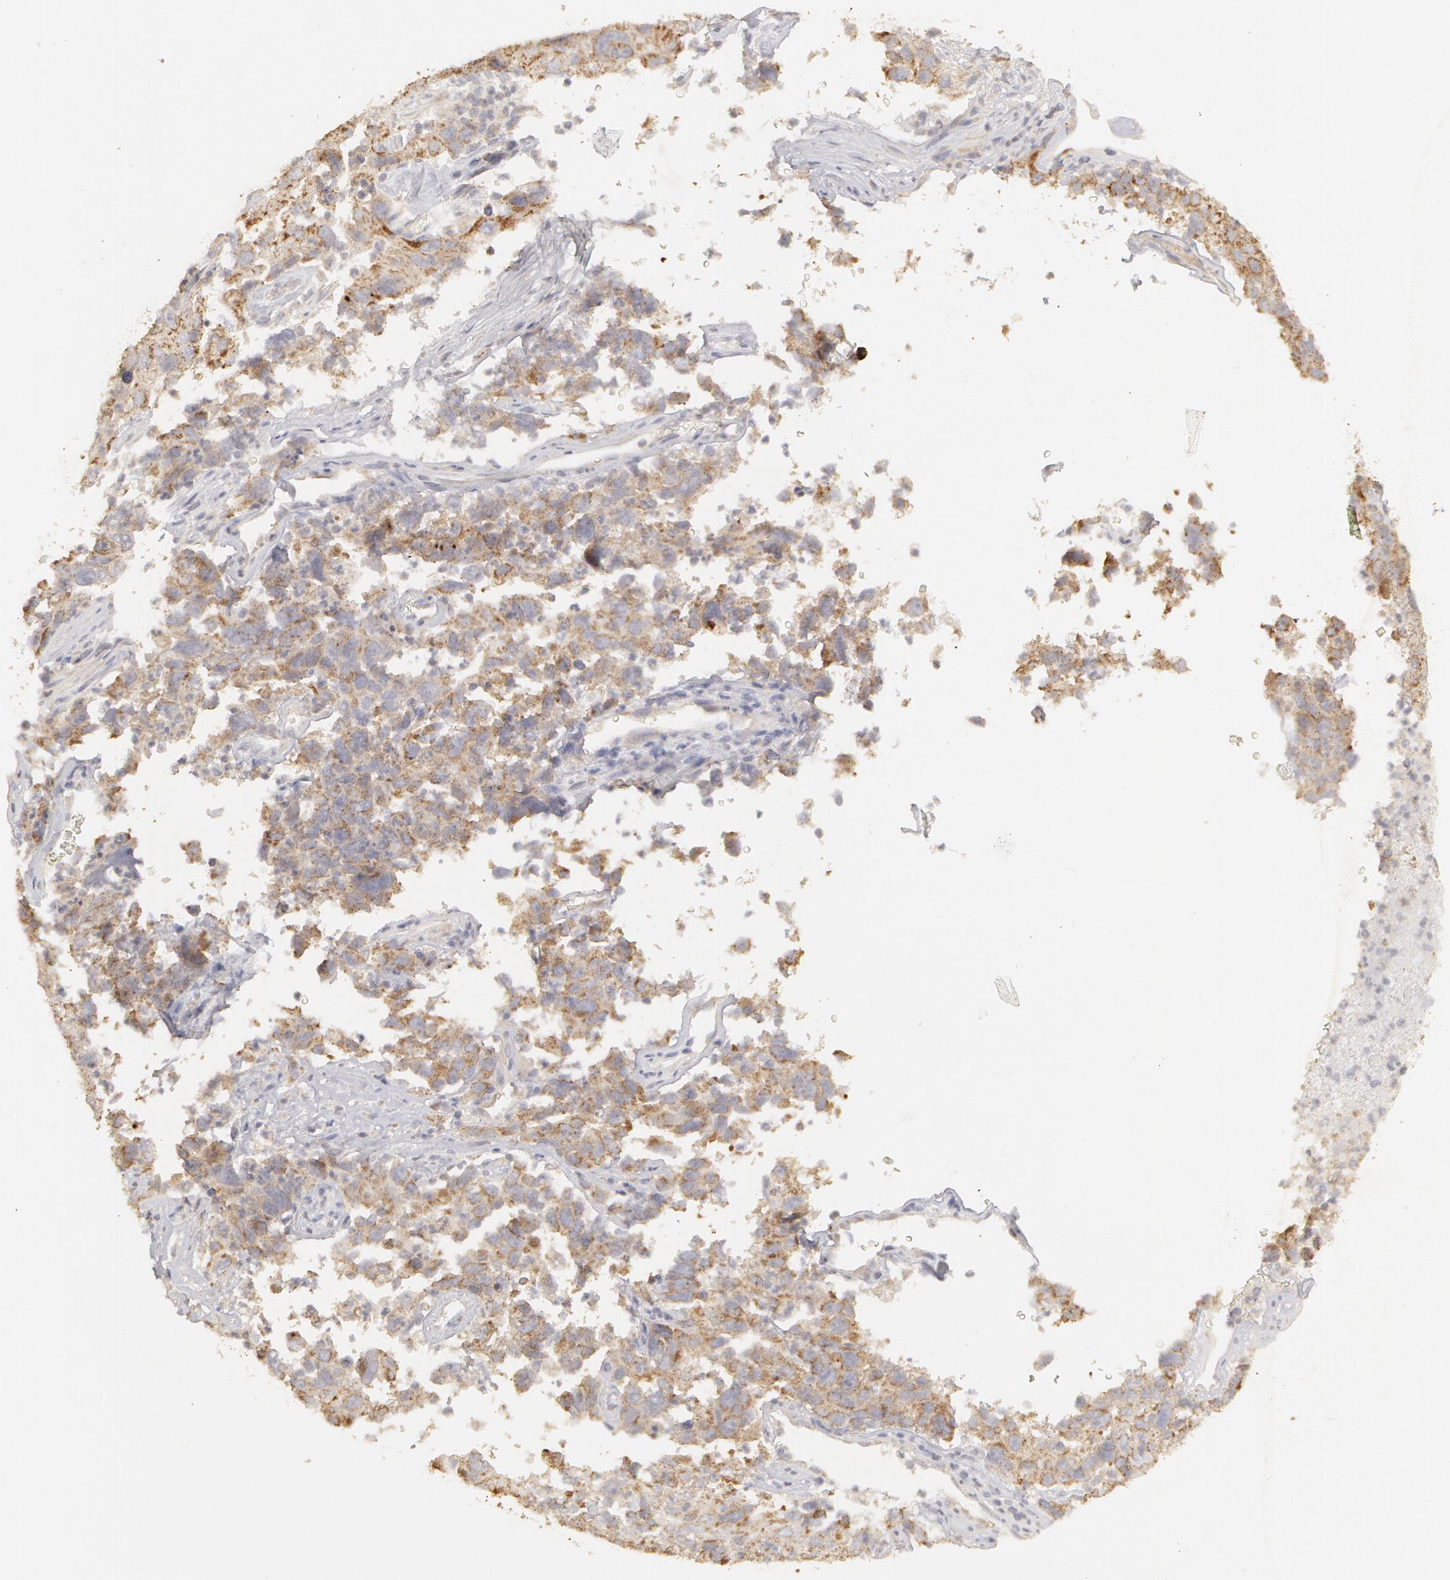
{"staining": {"intensity": "weak", "quantity": "25%-75%", "location": "cytoplasmic/membranous"}, "tissue": "lung cancer", "cell_type": "Tumor cells", "image_type": "cancer", "snomed": [{"axis": "morphology", "description": "Squamous cell carcinoma, NOS"}, {"axis": "topography", "description": "Lung"}], "caption": "Tumor cells demonstrate low levels of weak cytoplasmic/membranous staining in about 25%-75% of cells in lung squamous cell carcinoma.", "gene": "ADPRH", "patient": {"sex": "male", "age": 64}}